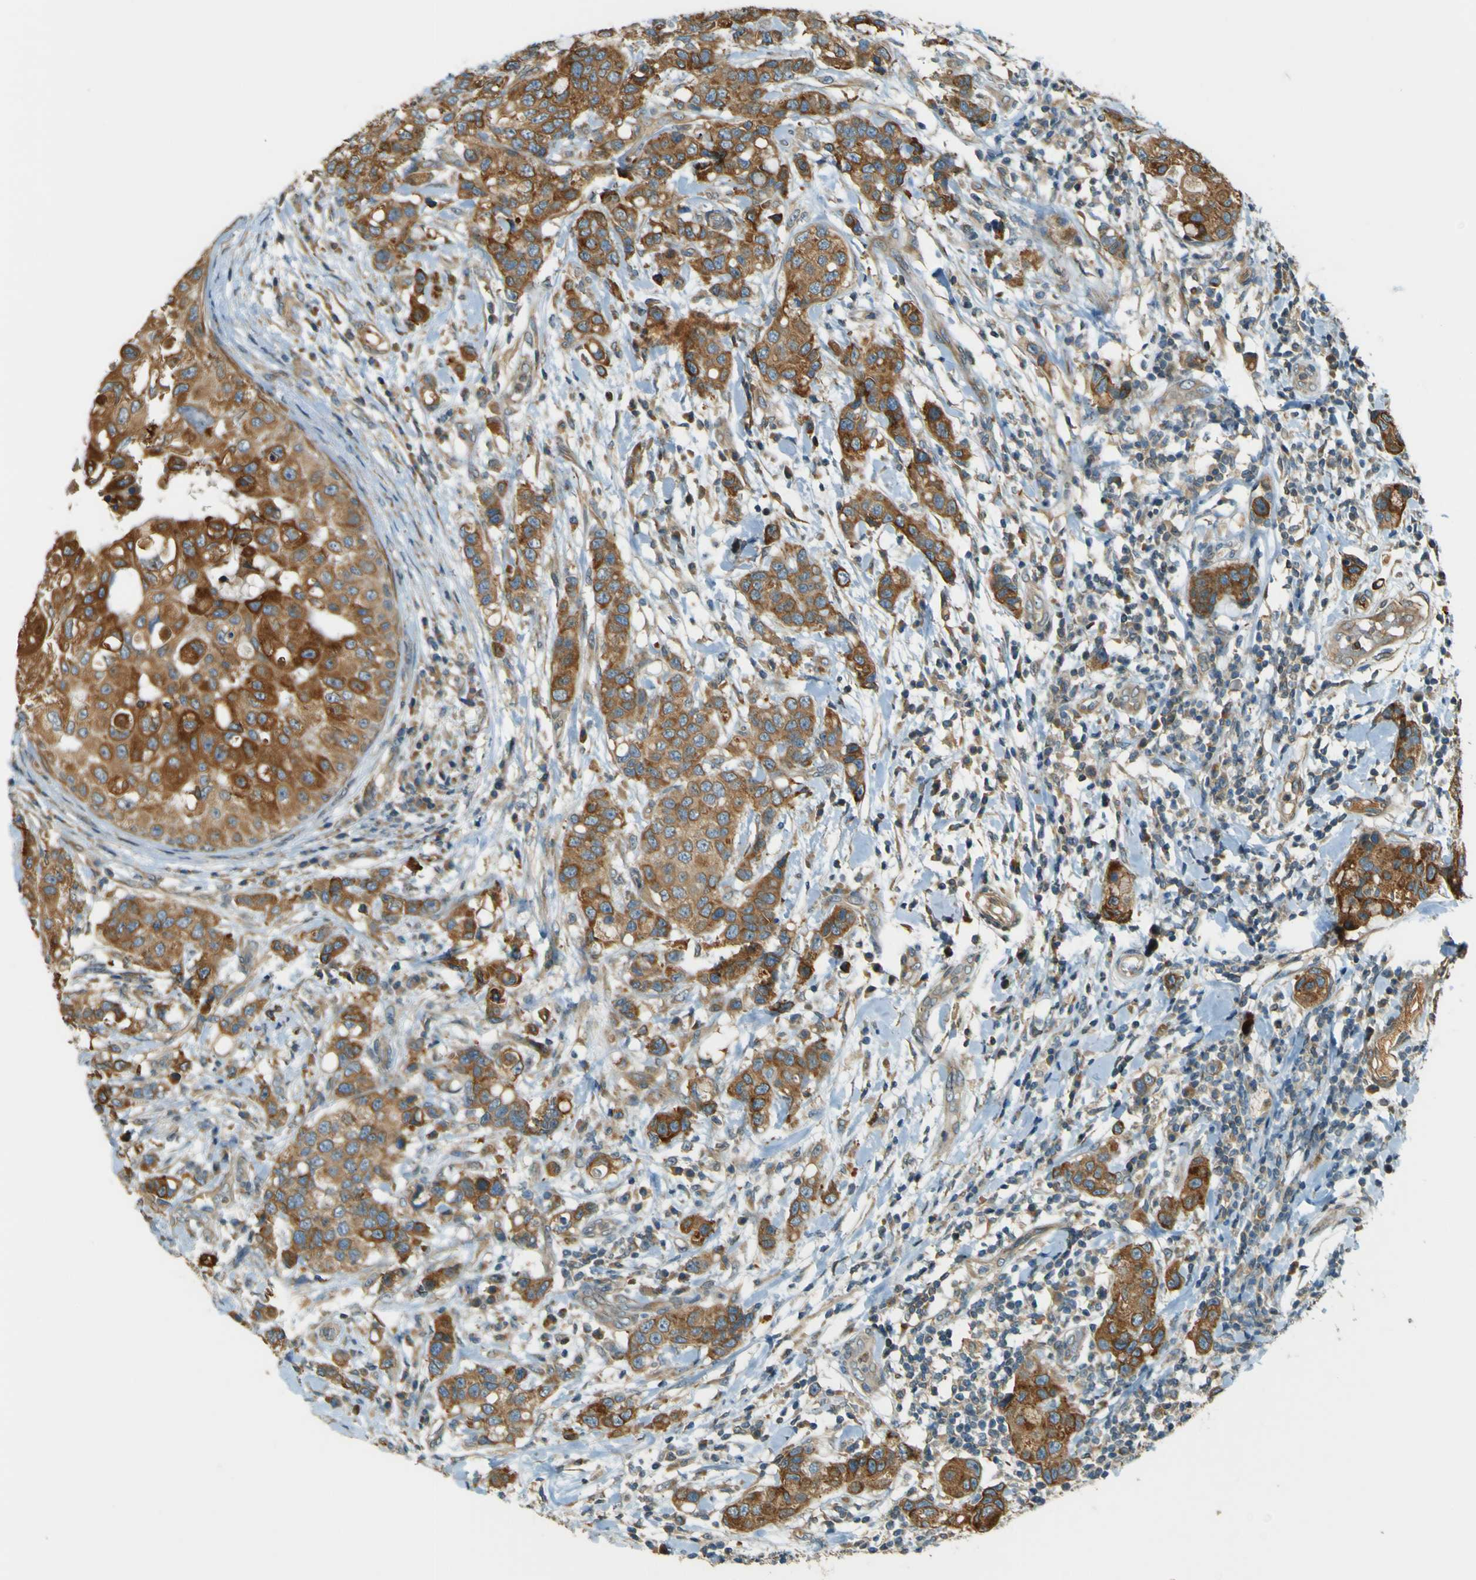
{"staining": {"intensity": "strong", "quantity": ">75%", "location": "cytoplasmic/membranous"}, "tissue": "breast cancer", "cell_type": "Tumor cells", "image_type": "cancer", "snomed": [{"axis": "morphology", "description": "Duct carcinoma"}, {"axis": "topography", "description": "Breast"}], "caption": "Strong cytoplasmic/membranous expression is appreciated in about >75% of tumor cells in breast invasive ductal carcinoma.", "gene": "LPCAT1", "patient": {"sex": "female", "age": 27}}